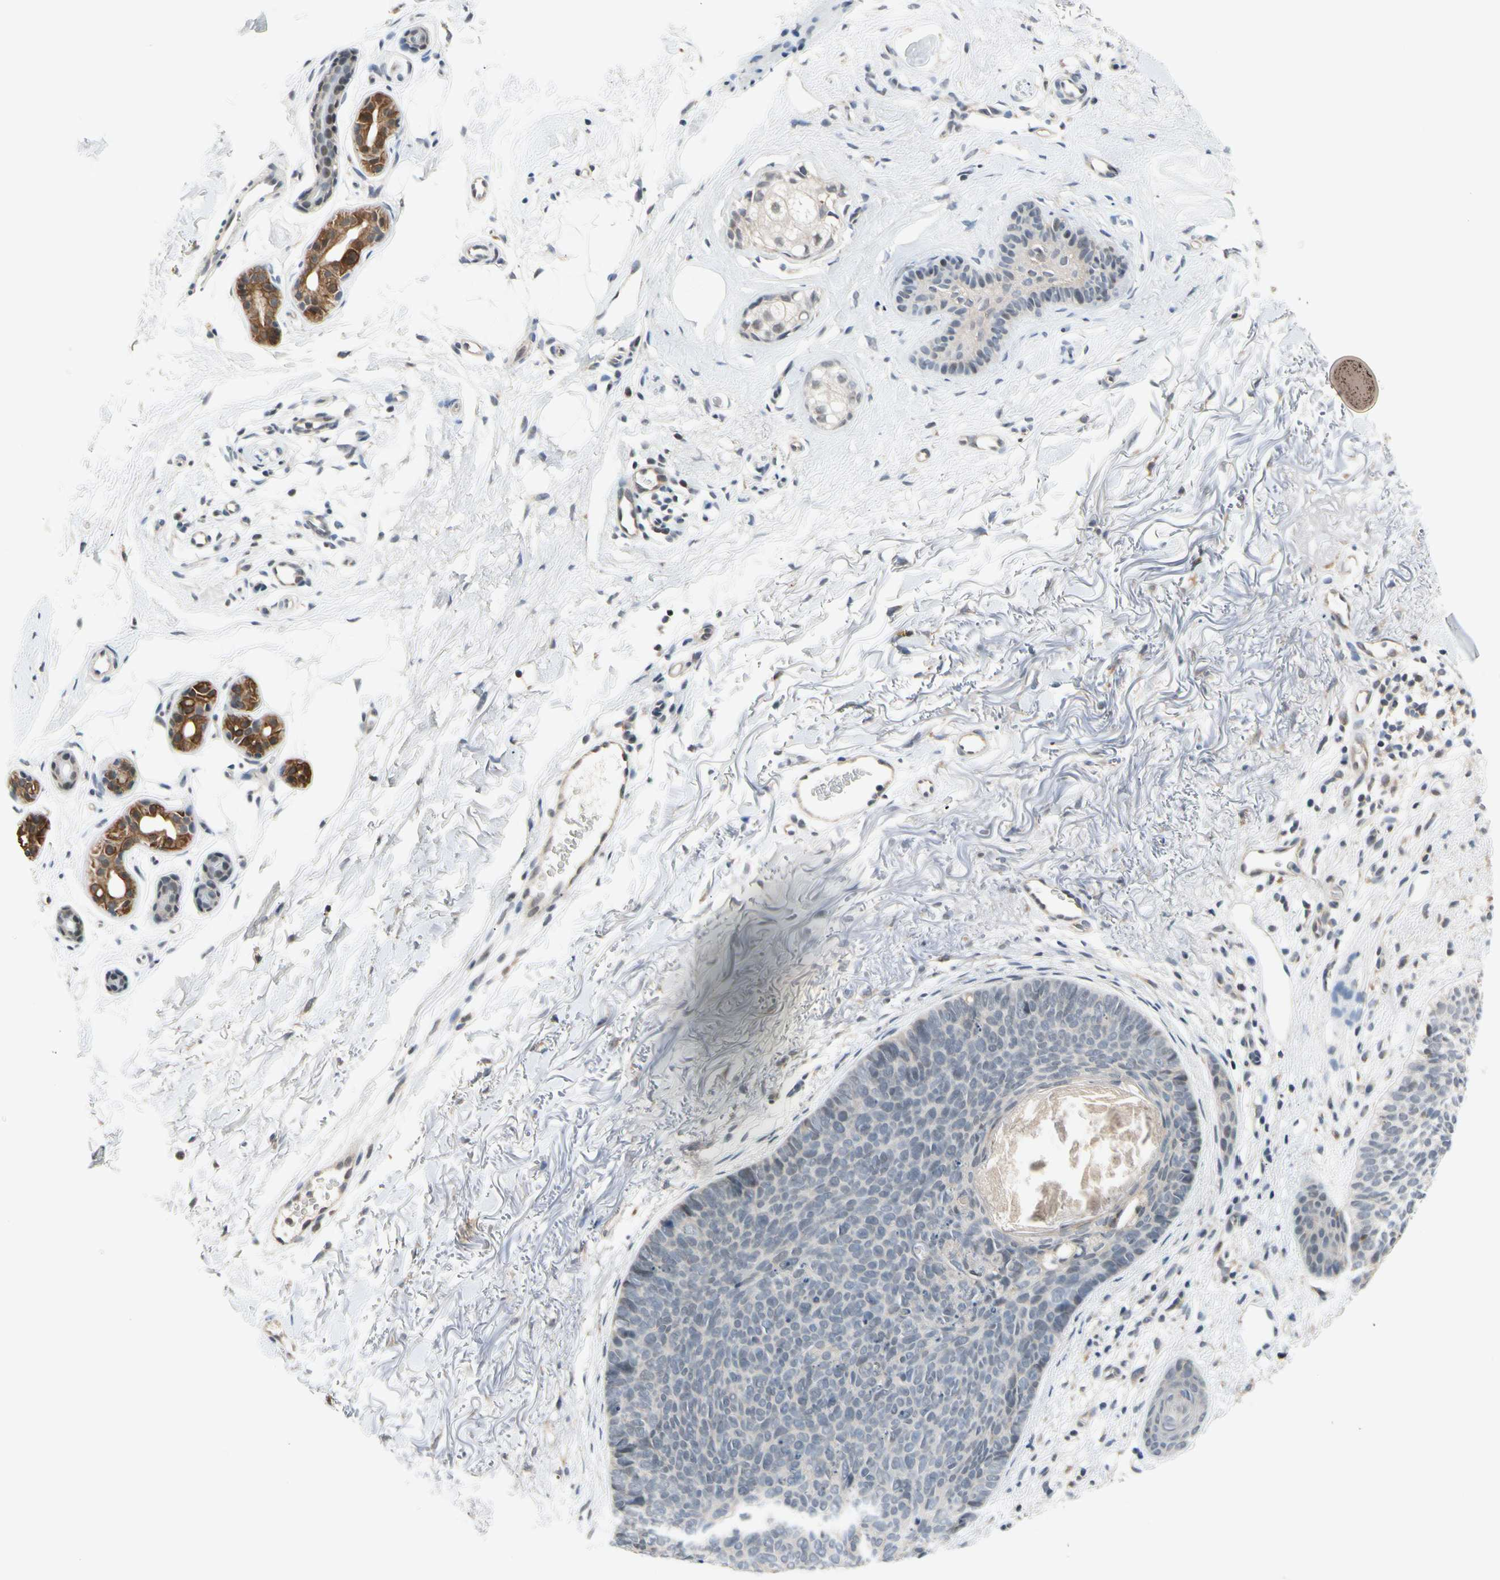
{"staining": {"intensity": "negative", "quantity": "none", "location": "none"}, "tissue": "skin cancer", "cell_type": "Tumor cells", "image_type": "cancer", "snomed": [{"axis": "morphology", "description": "Basal cell carcinoma"}, {"axis": "topography", "description": "Skin"}], "caption": "Immunohistochemistry histopathology image of human skin basal cell carcinoma stained for a protein (brown), which displays no staining in tumor cells.", "gene": "TAF12", "patient": {"sex": "female", "age": 70}}